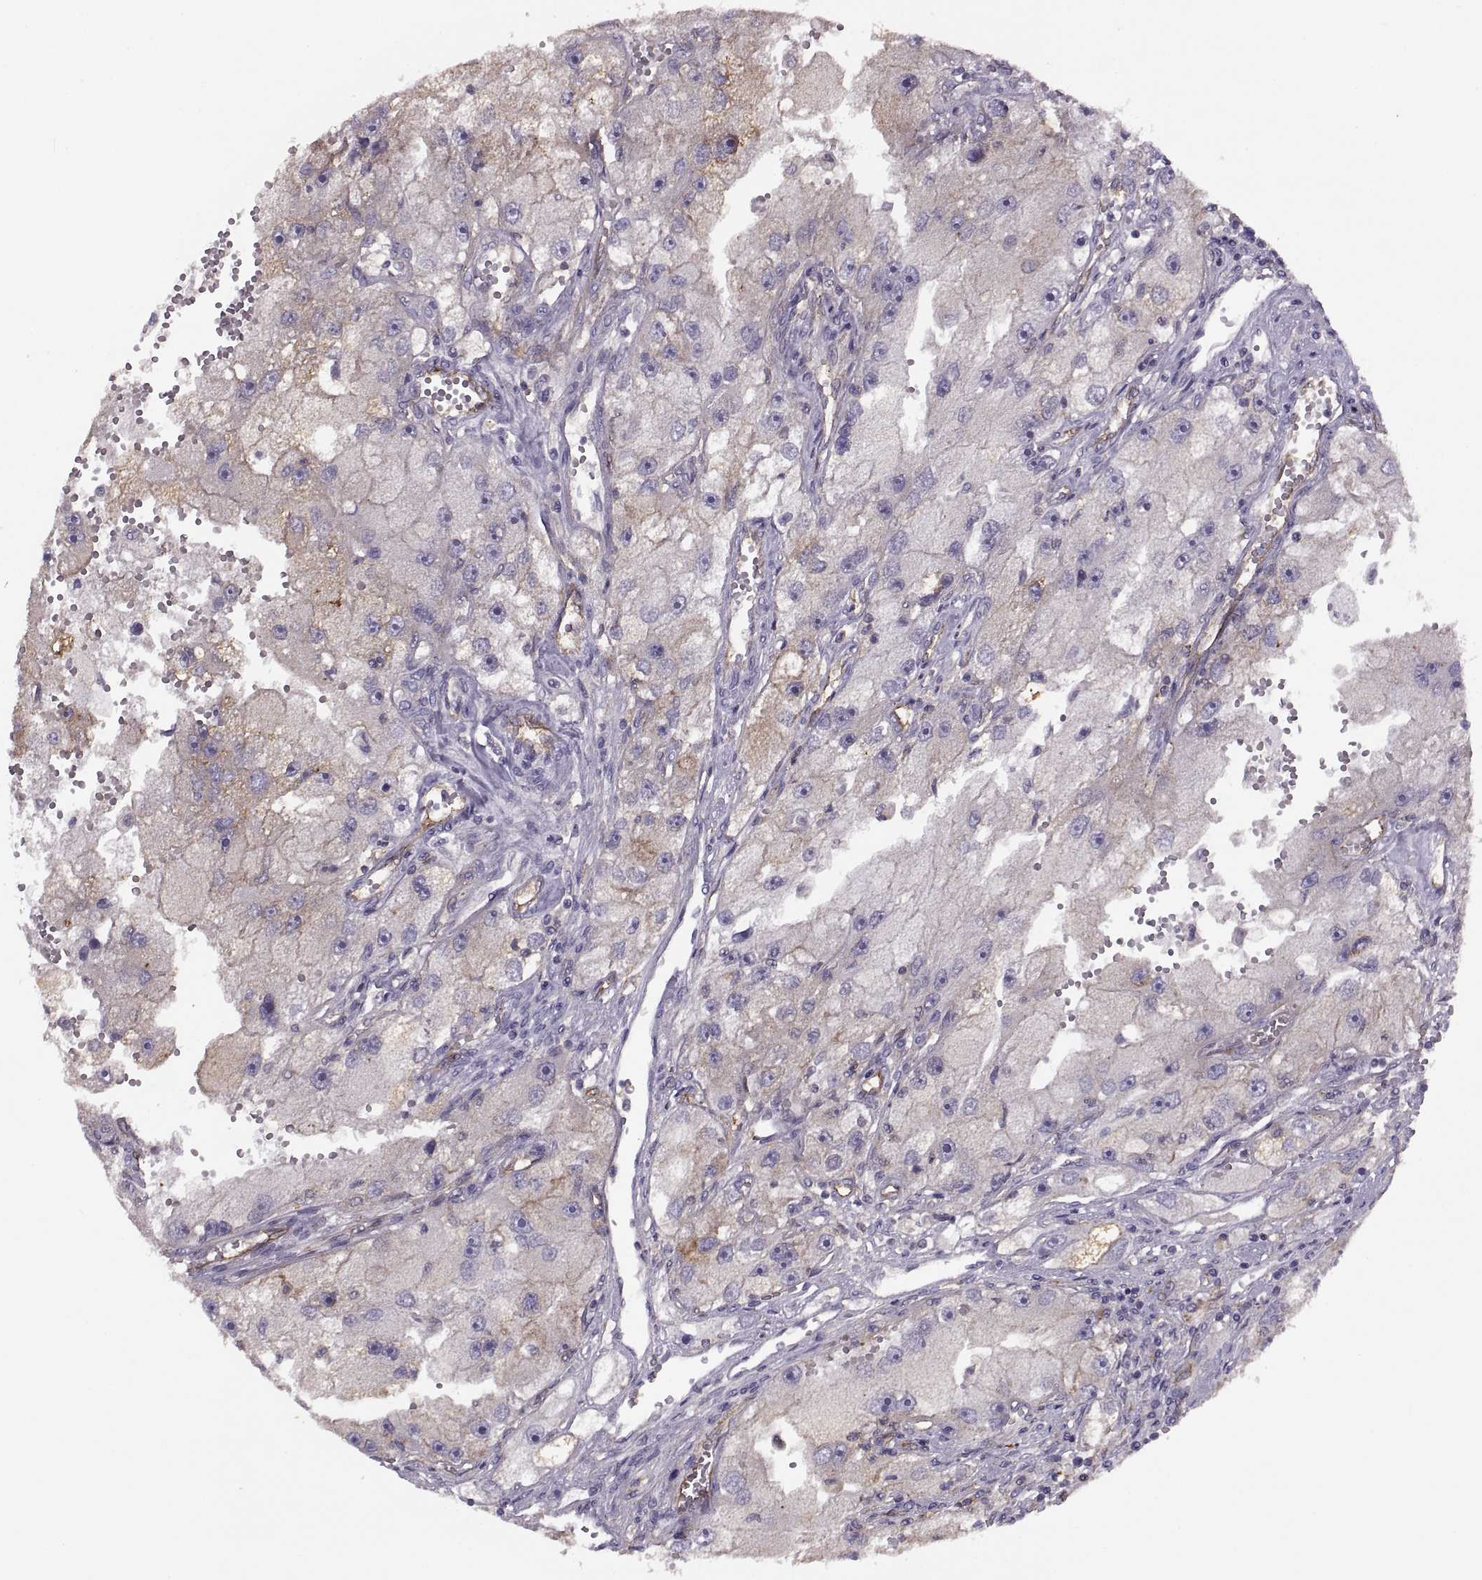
{"staining": {"intensity": "negative", "quantity": "none", "location": "none"}, "tissue": "renal cancer", "cell_type": "Tumor cells", "image_type": "cancer", "snomed": [{"axis": "morphology", "description": "Adenocarcinoma, NOS"}, {"axis": "topography", "description": "Kidney"}], "caption": "Renal adenocarcinoma was stained to show a protein in brown. There is no significant staining in tumor cells.", "gene": "RALB", "patient": {"sex": "male", "age": 63}}